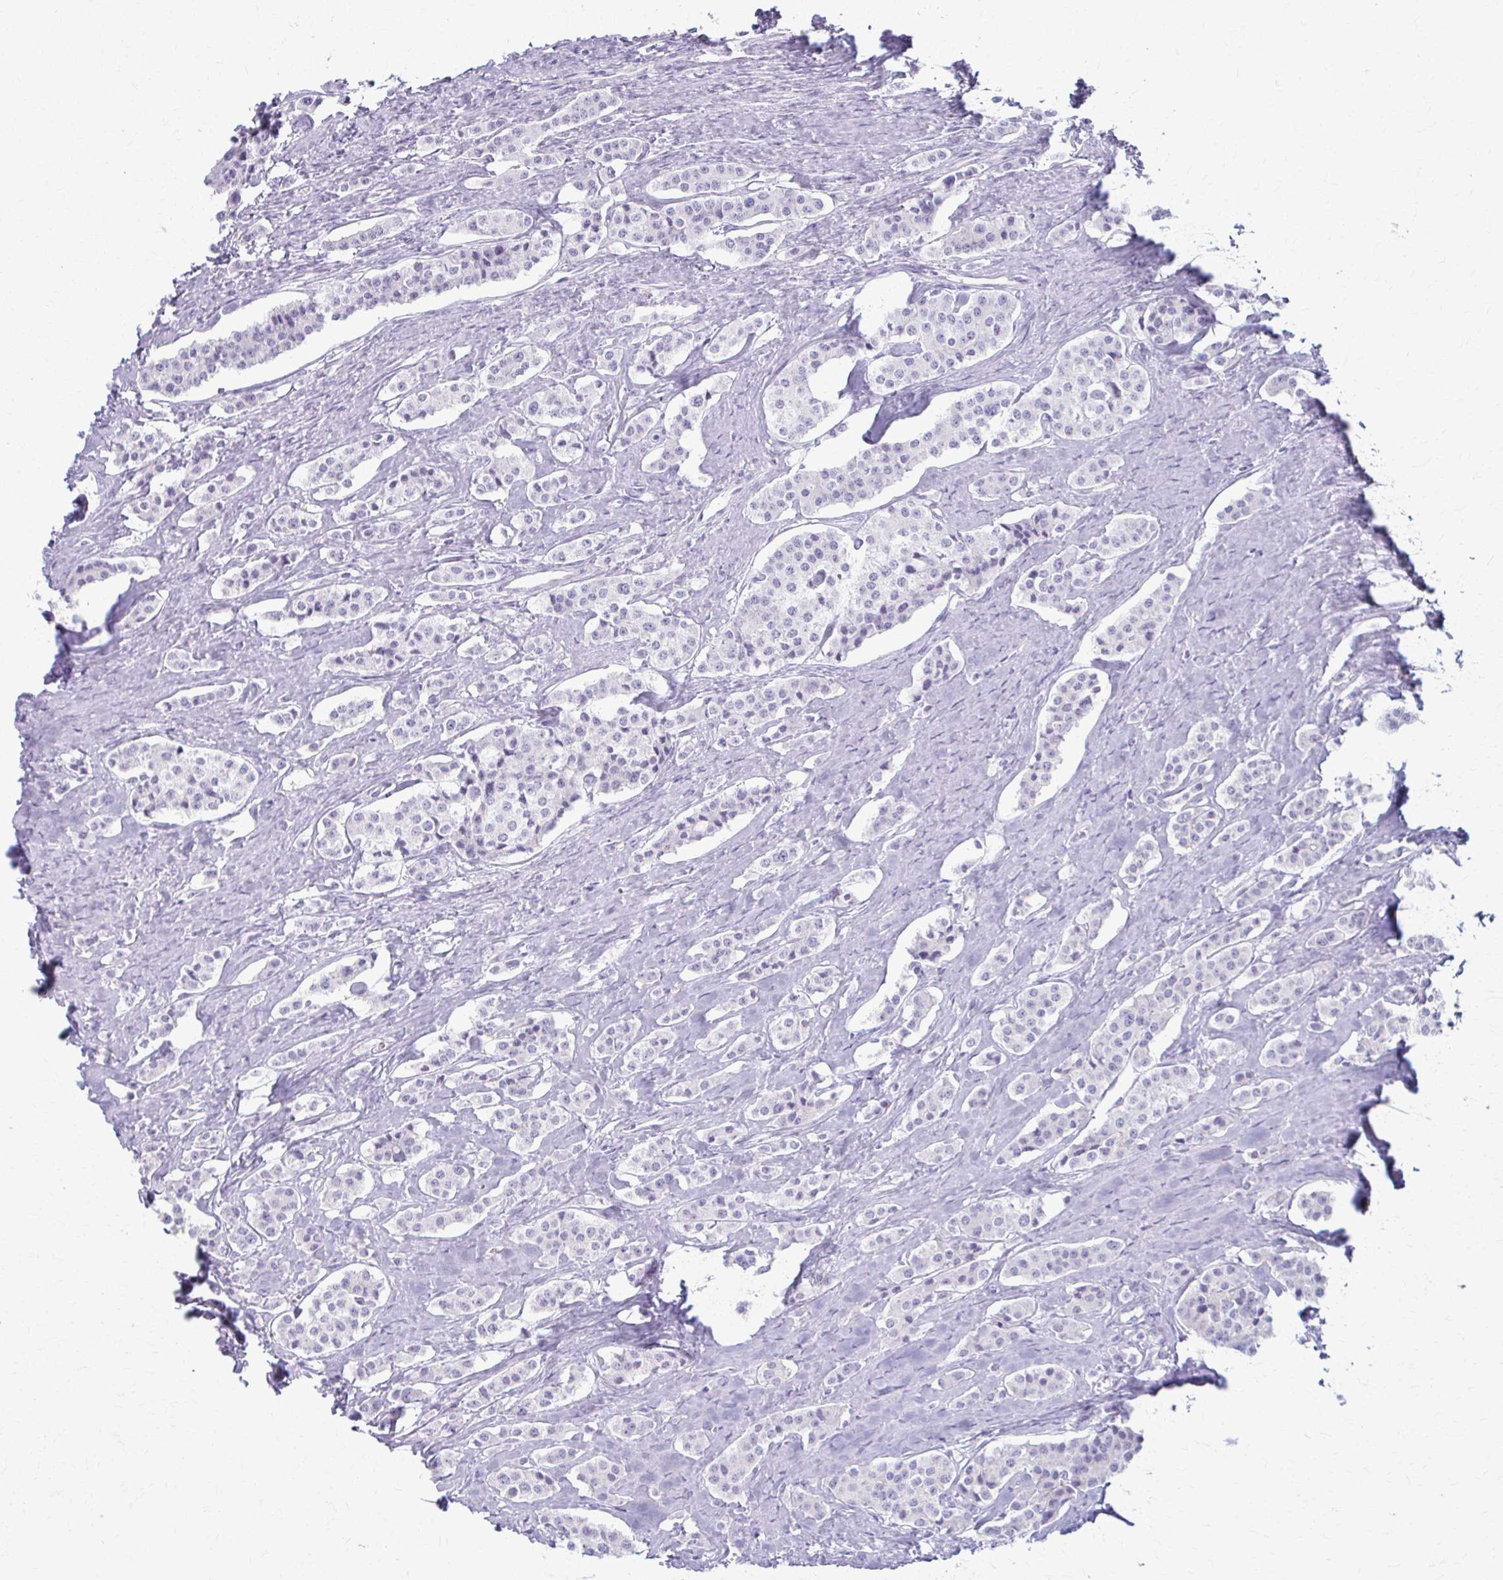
{"staining": {"intensity": "negative", "quantity": "none", "location": "none"}, "tissue": "carcinoid", "cell_type": "Tumor cells", "image_type": "cancer", "snomed": [{"axis": "morphology", "description": "Carcinoid, malignant, NOS"}, {"axis": "topography", "description": "Small intestine"}], "caption": "A high-resolution photomicrograph shows IHC staining of malignant carcinoid, which displays no significant positivity in tumor cells.", "gene": "PRKRA", "patient": {"sex": "male", "age": 63}}